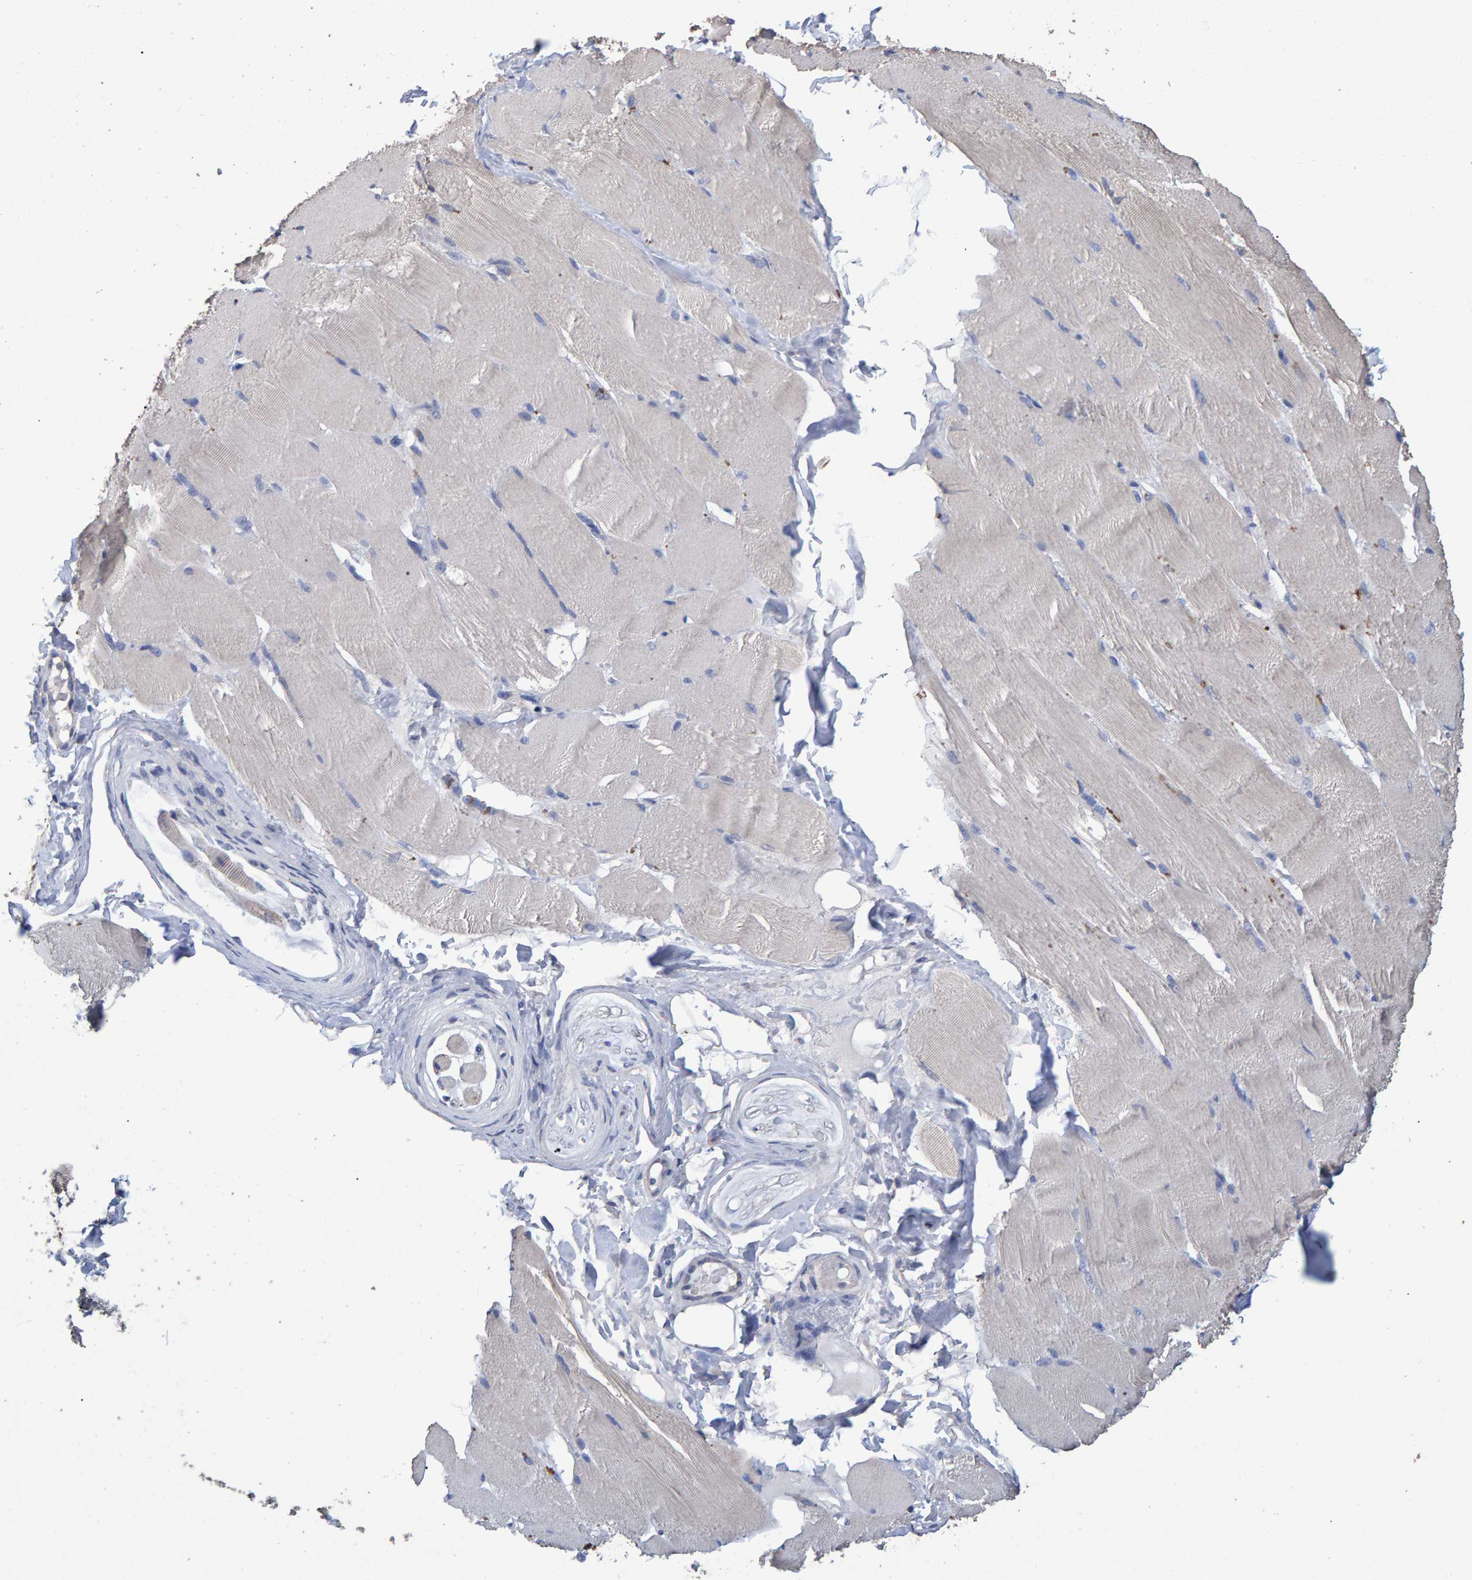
{"staining": {"intensity": "negative", "quantity": "none", "location": "none"}, "tissue": "skeletal muscle", "cell_type": "Myocytes", "image_type": "normal", "snomed": [{"axis": "morphology", "description": "Normal tissue, NOS"}, {"axis": "topography", "description": "Skin"}, {"axis": "topography", "description": "Skeletal muscle"}], "caption": "Immunohistochemical staining of unremarkable human skeletal muscle exhibits no significant positivity in myocytes.", "gene": "HEMGN", "patient": {"sex": "male", "age": 83}}